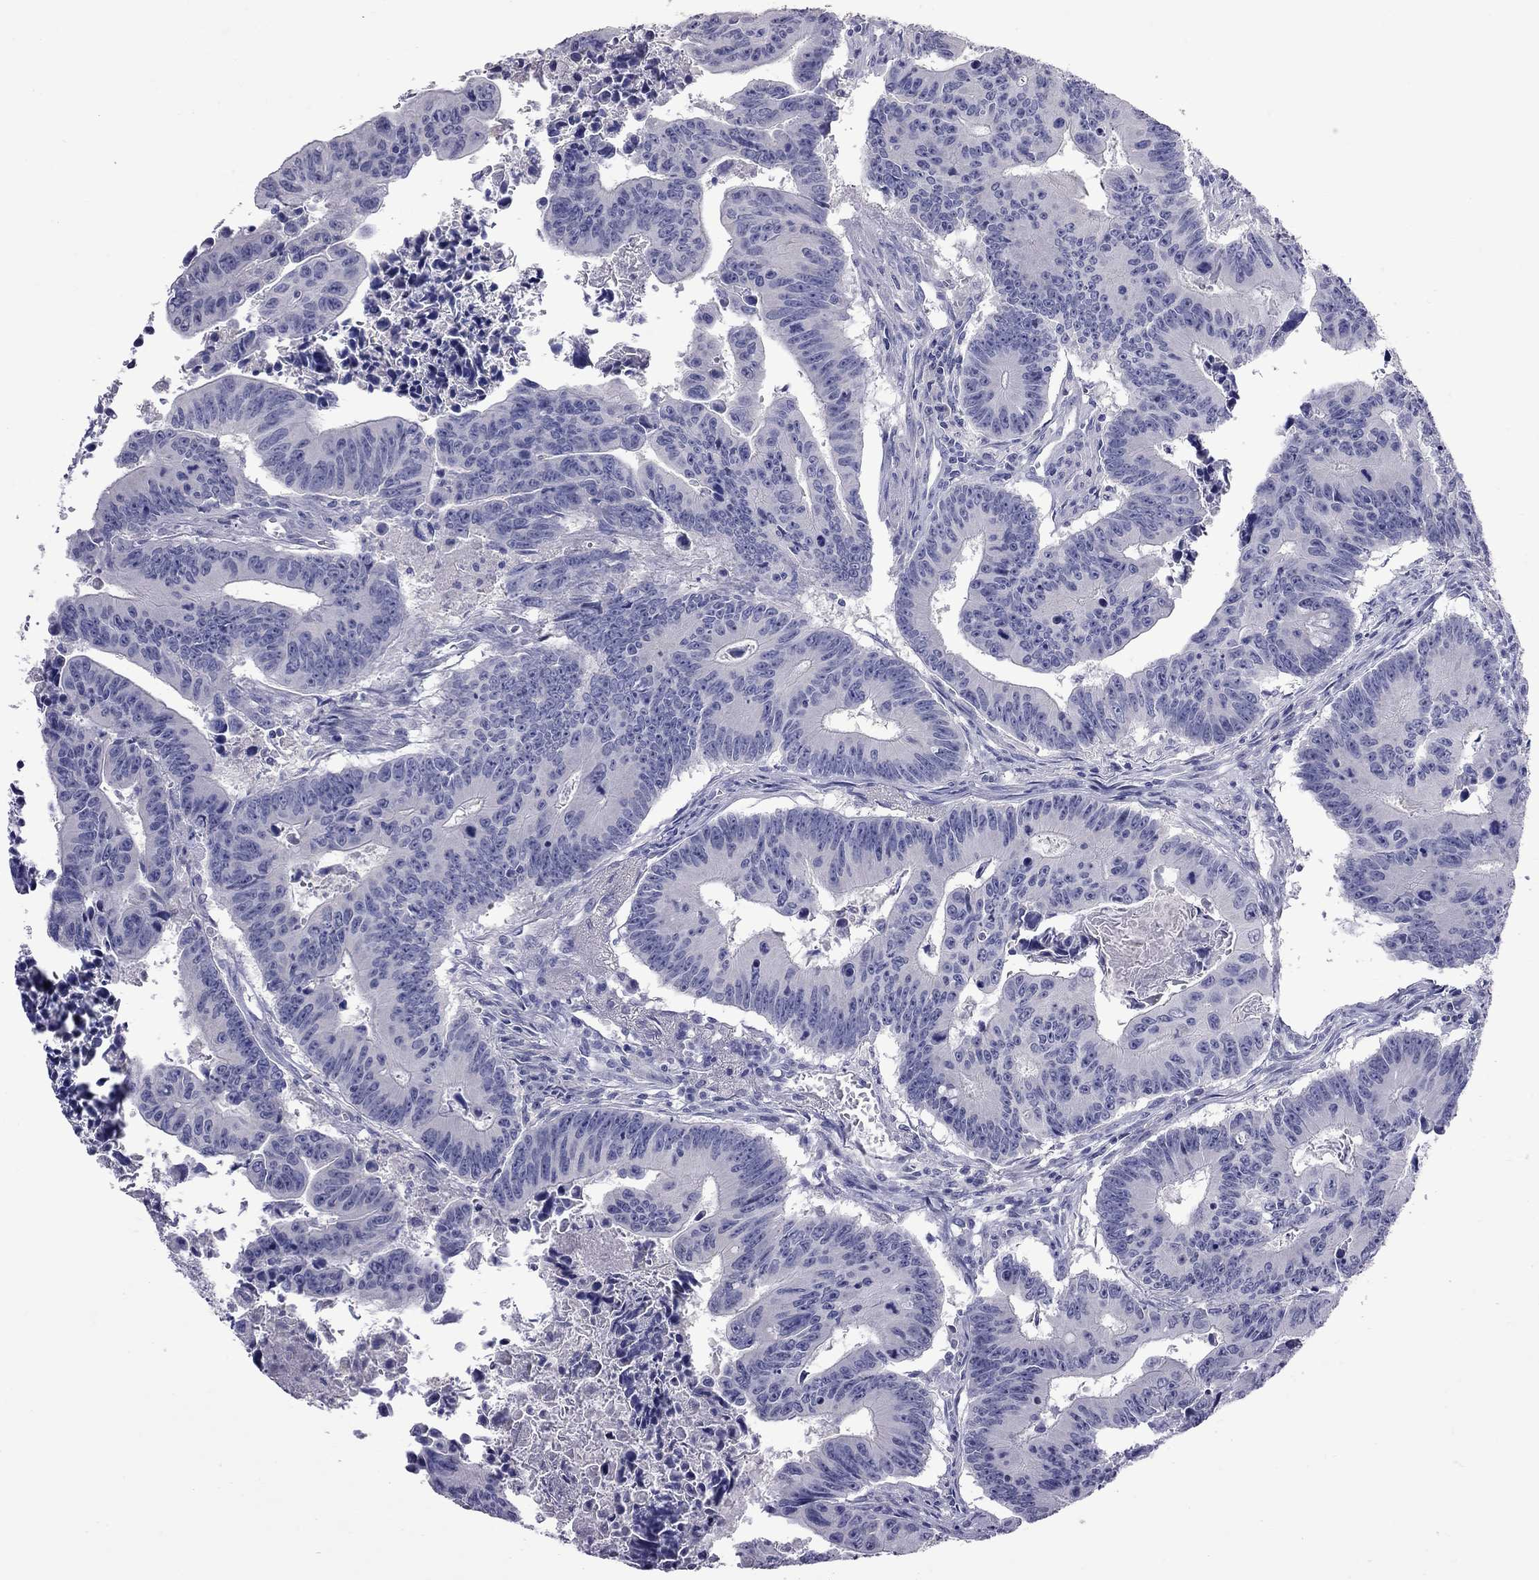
{"staining": {"intensity": "negative", "quantity": "none", "location": "none"}, "tissue": "colorectal cancer", "cell_type": "Tumor cells", "image_type": "cancer", "snomed": [{"axis": "morphology", "description": "Adenocarcinoma, NOS"}, {"axis": "topography", "description": "Colon"}], "caption": "Colorectal cancer (adenocarcinoma) stained for a protein using immunohistochemistry (IHC) reveals no staining tumor cells.", "gene": "CFAP91", "patient": {"sex": "female", "age": 87}}